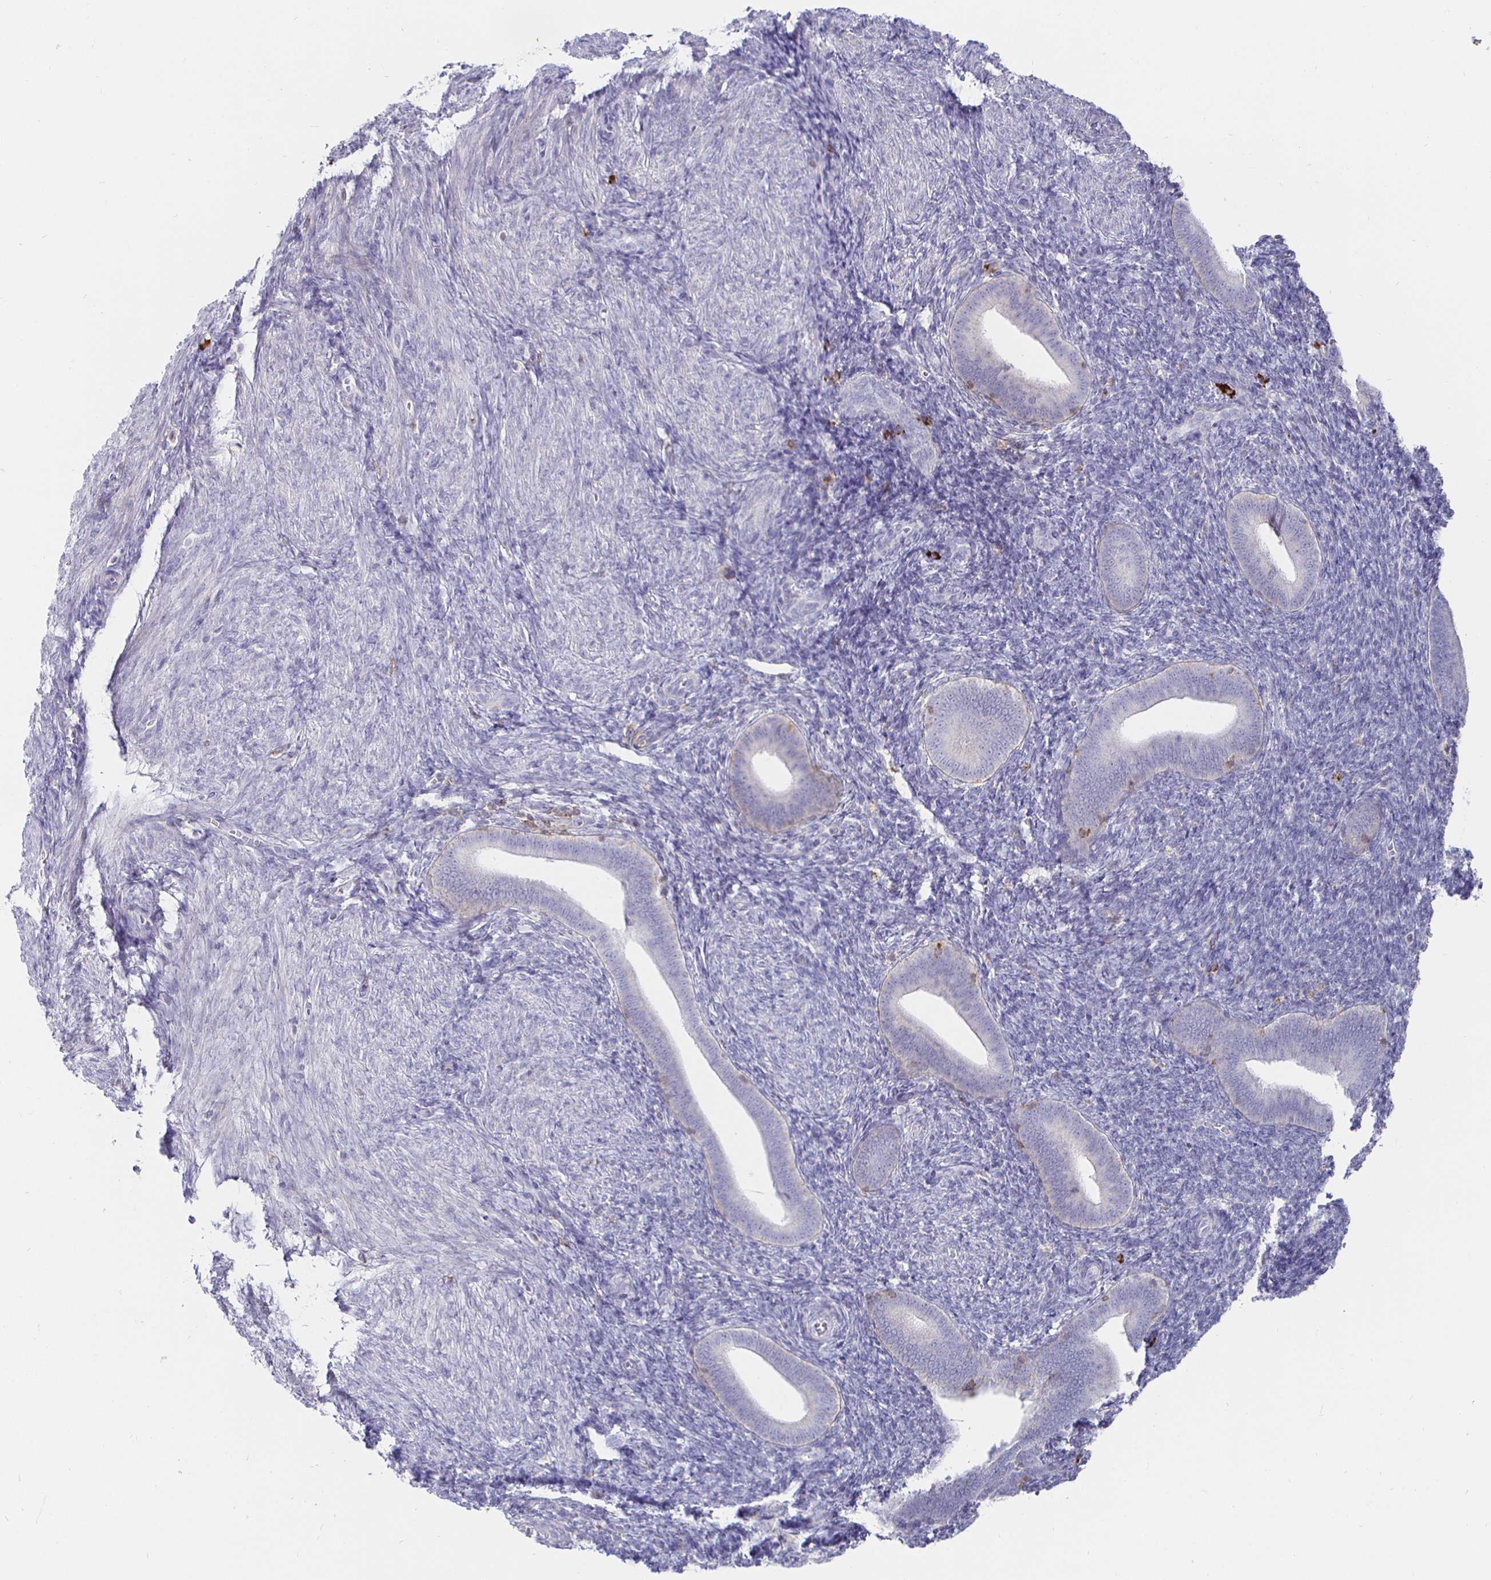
{"staining": {"intensity": "negative", "quantity": "none", "location": "none"}, "tissue": "endometrium", "cell_type": "Cells in endometrial stroma", "image_type": "normal", "snomed": [{"axis": "morphology", "description": "Normal tissue, NOS"}, {"axis": "topography", "description": "Endometrium"}], "caption": "The photomicrograph exhibits no significant staining in cells in endometrial stroma of endometrium. (Brightfield microscopy of DAB immunohistochemistry at high magnification).", "gene": "CXCR3", "patient": {"sex": "female", "age": 25}}